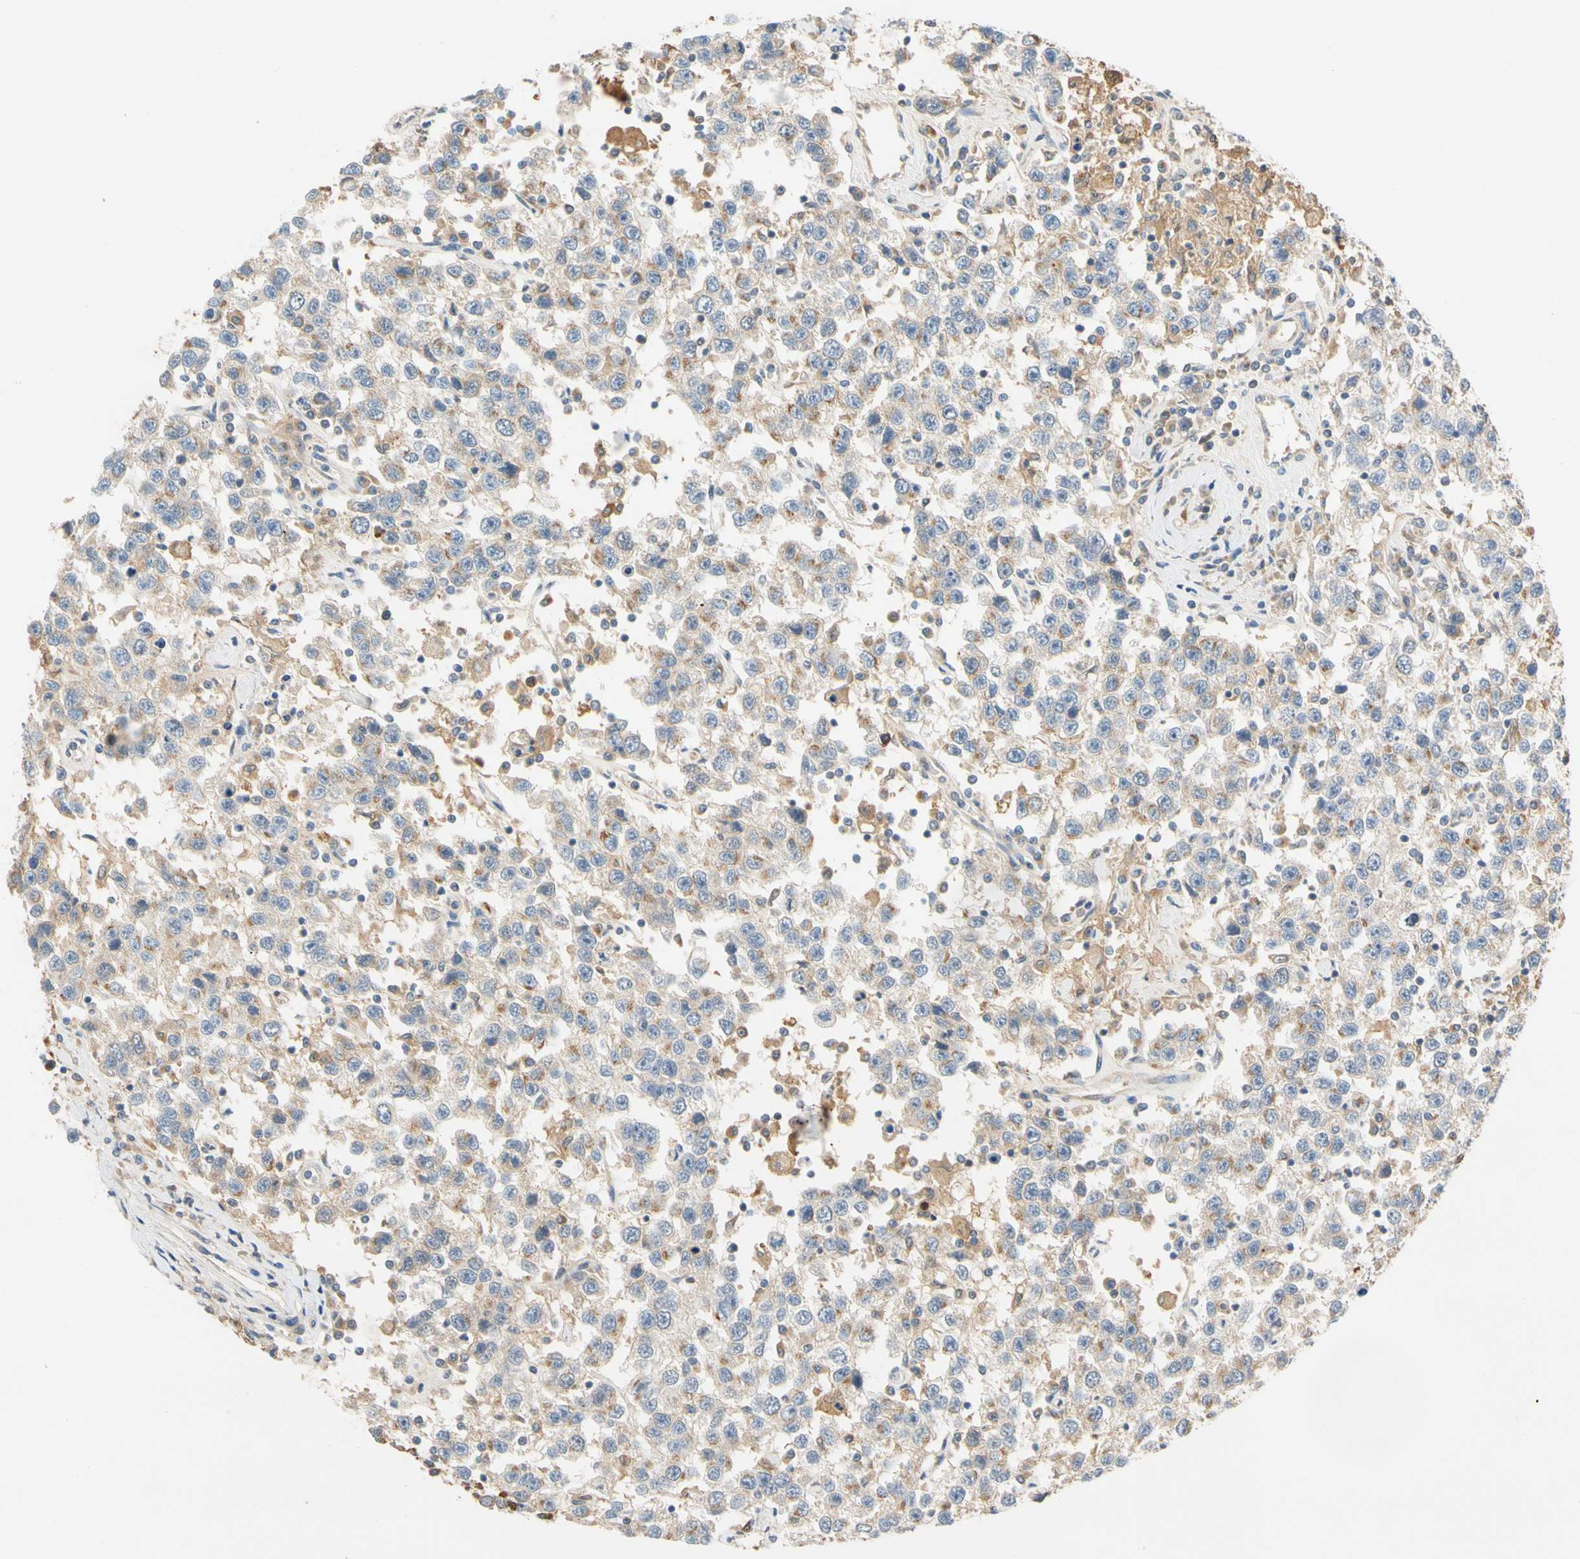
{"staining": {"intensity": "weak", "quantity": "25%-75%", "location": "cytoplasmic/membranous"}, "tissue": "testis cancer", "cell_type": "Tumor cells", "image_type": "cancer", "snomed": [{"axis": "morphology", "description": "Seminoma, NOS"}, {"axis": "topography", "description": "Testis"}], "caption": "Protein staining of testis seminoma tissue demonstrates weak cytoplasmic/membranous staining in about 25%-75% of tumor cells. (DAB IHC with brightfield microscopy, high magnification).", "gene": "GPSM2", "patient": {"sex": "male", "age": 41}}